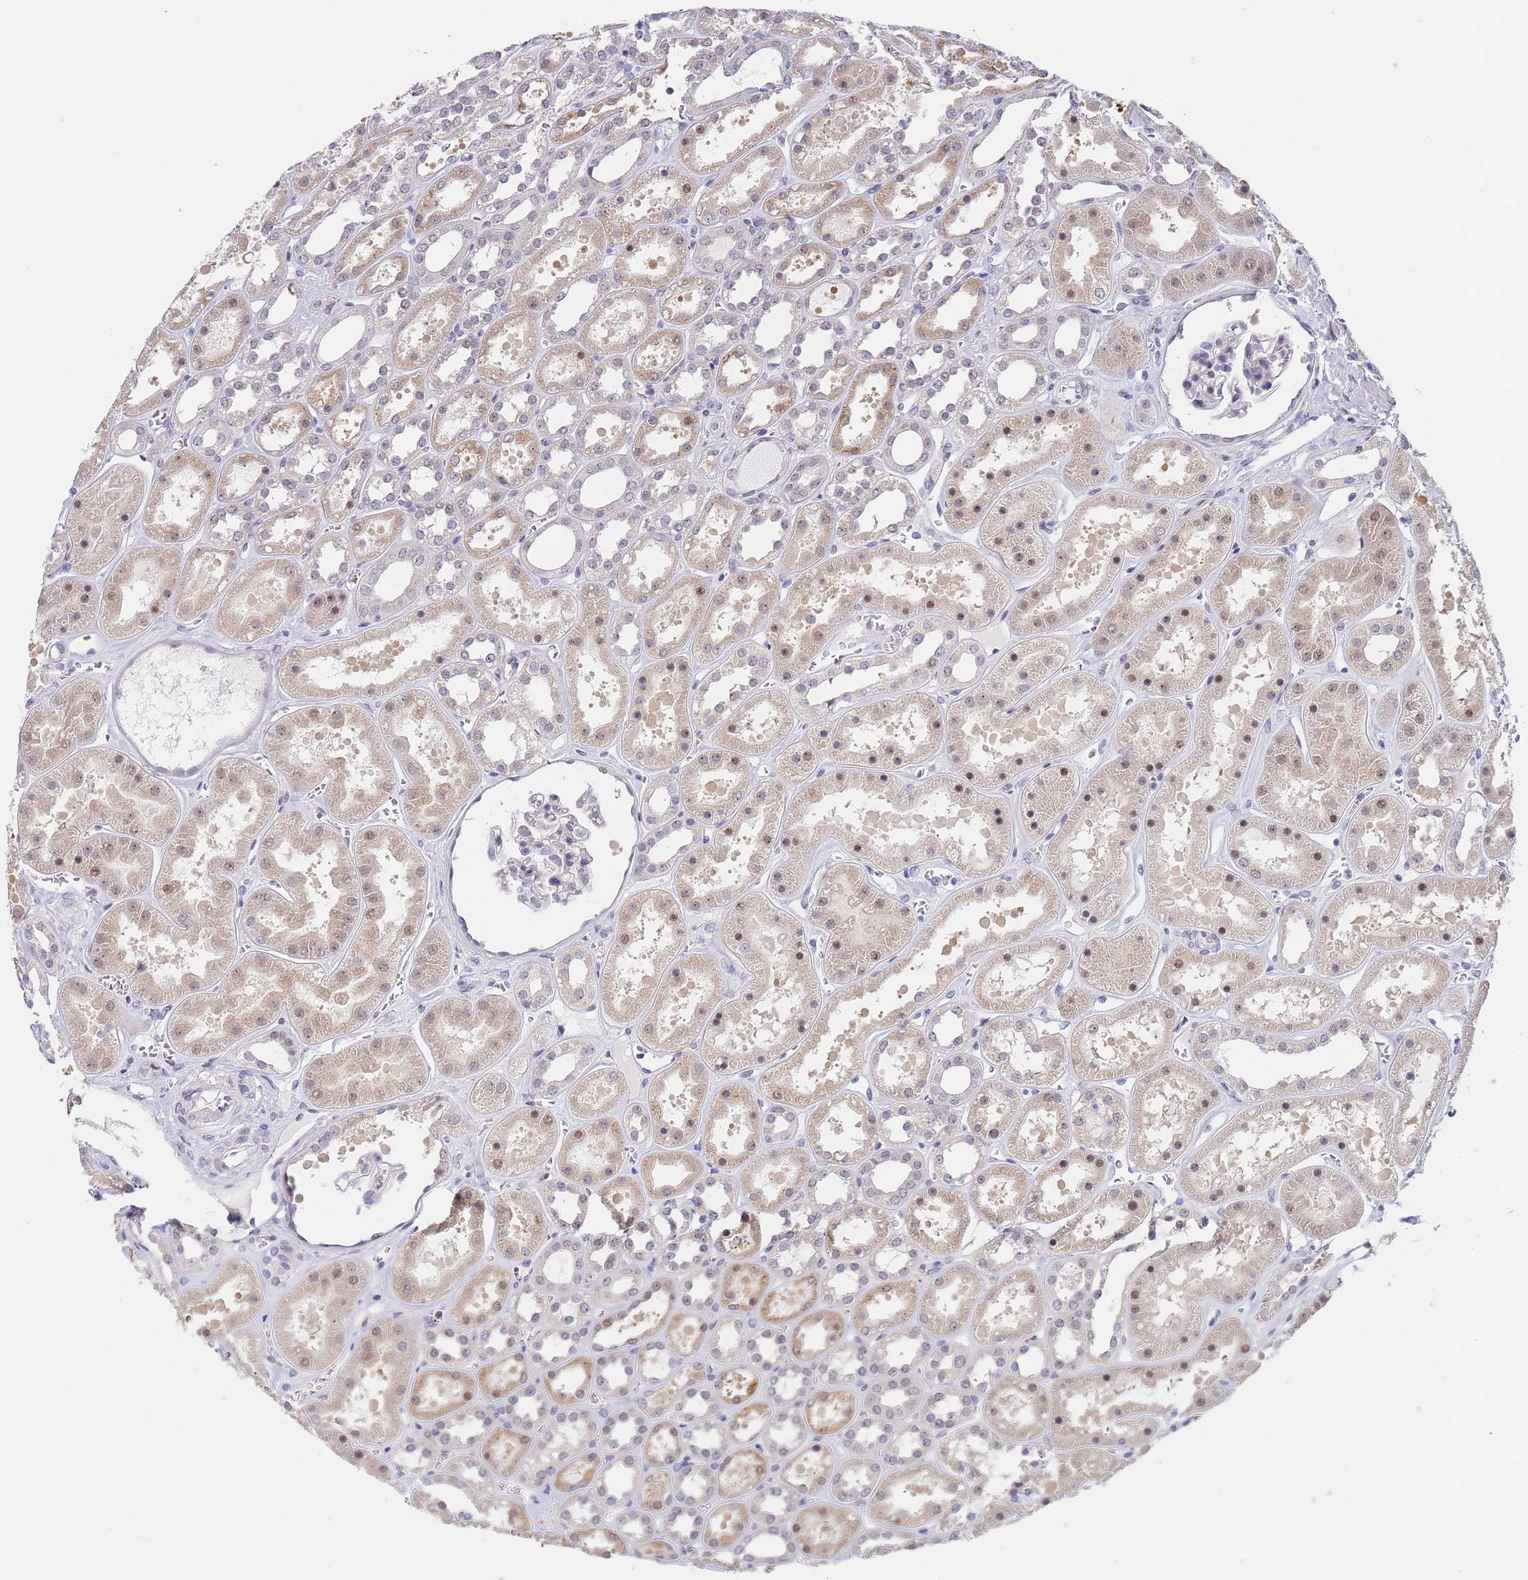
{"staining": {"intensity": "negative", "quantity": "none", "location": "none"}, "tissue": "kidney", "cell_type": "Cells in glomeruli", "image_type": "normal", "snomed": [{"axis": "morphology", "description": "Normal tissue, NOS"}, {"axis": "topography", "description": "Kidney"}], "caption": "High magnification brightfield microscopy of normal kidney stained with DAB (3,3'-diaminobenzidine) (brown) and counterstained with hematoxylin (blue): cells in glomeruli show no significant positivity.", "gene": "PLCL2", "patient": {"sex": "female", "age": 41}}